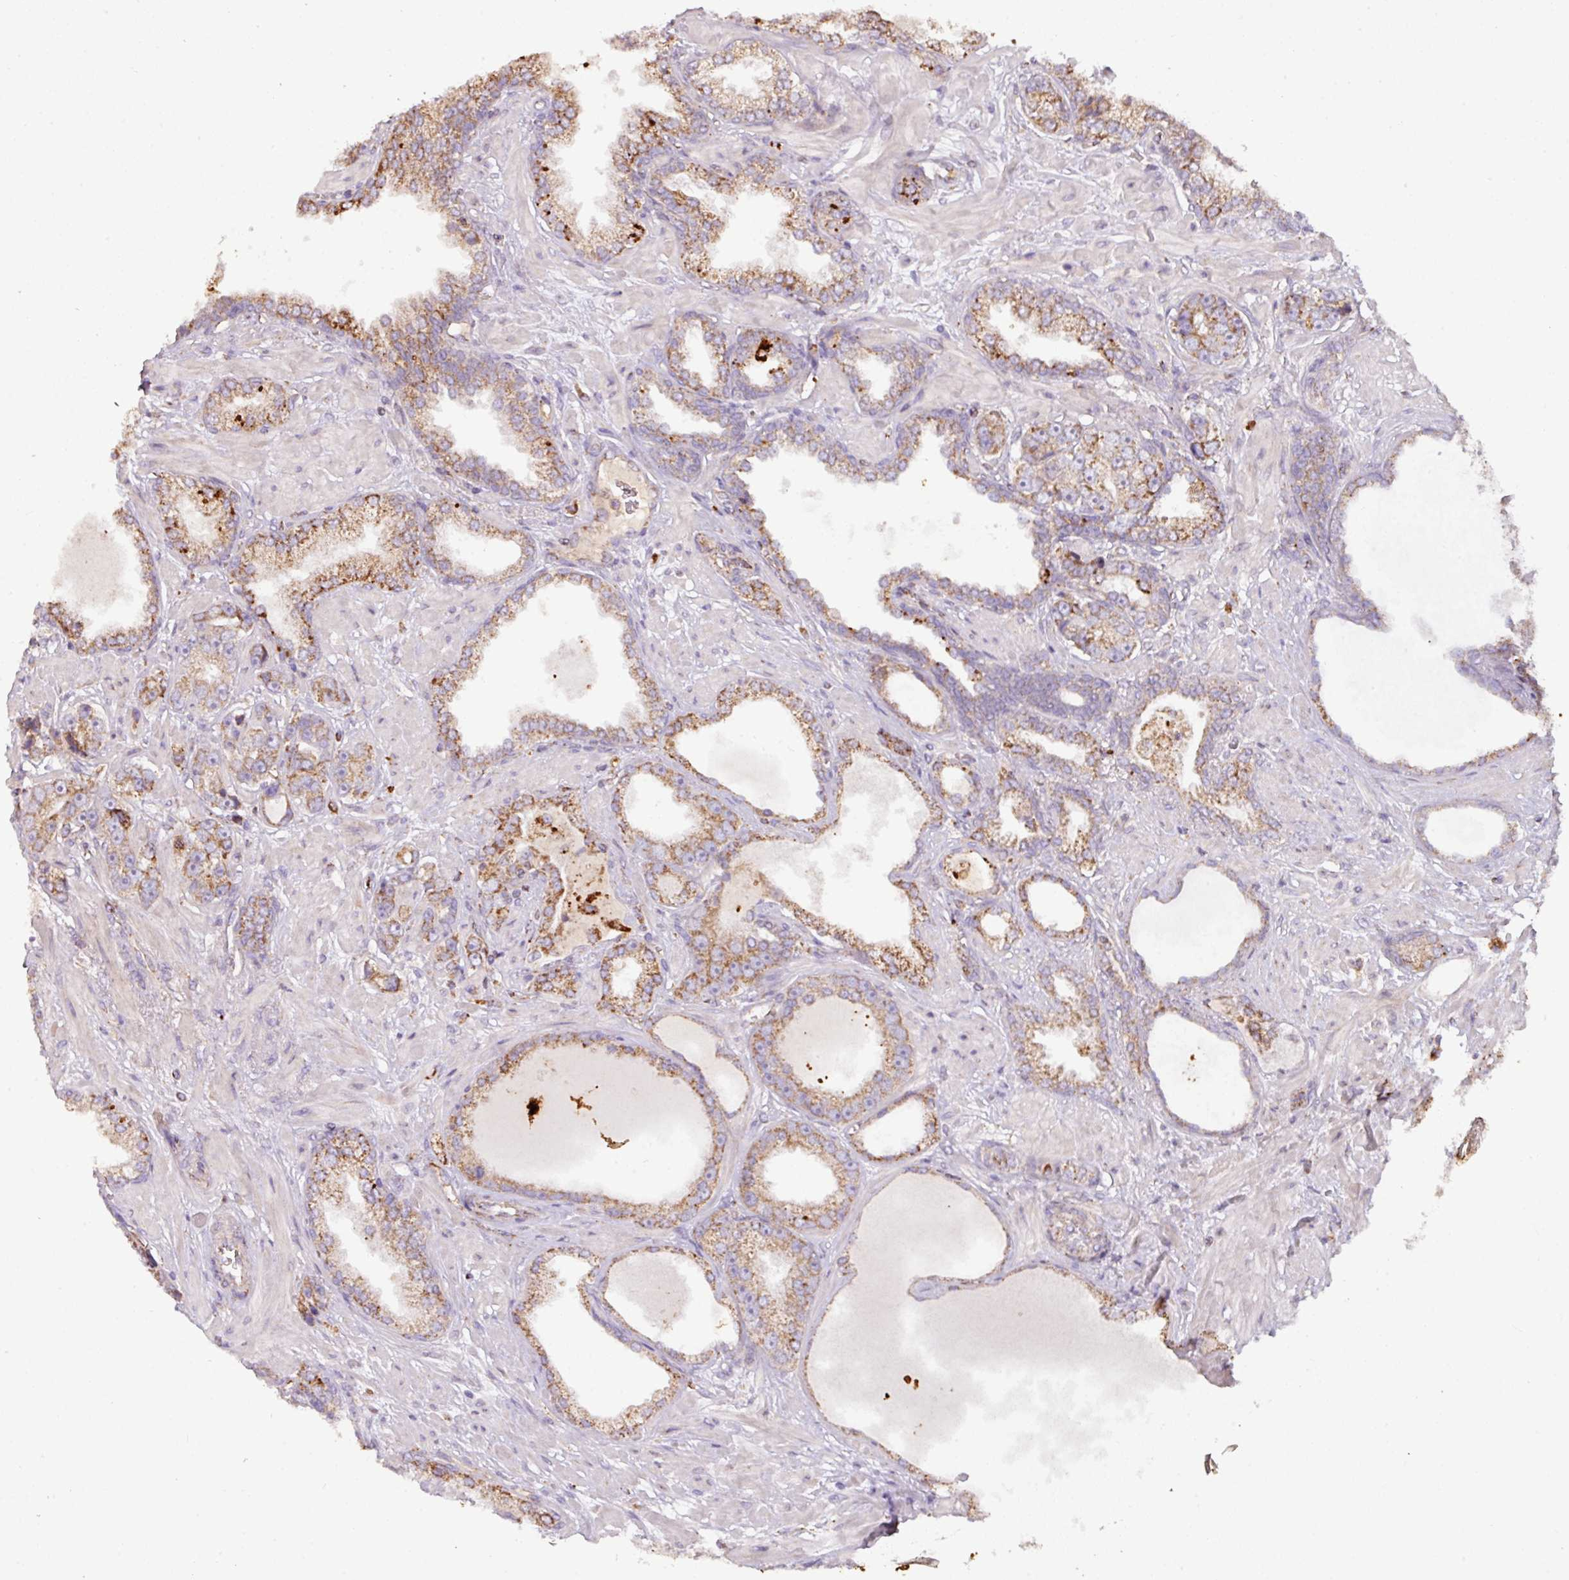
{"staining": {"intensity": "moderate", "quantity": ">75%", "location": "cytoplasmic/membranous"}, "tissue": "prostate cancer", "cell_type": "Tumor cells", "image_type": "cancer", "snomed": [{"axis": "morphology", "description": "Adenocarcinoma, High grade"}, {"axis": "topography", "description": "Prostate"}], "caption": "Prostate cancer (high-grade adenocarcinoma) stained with a protein marker reveals moderate staining in tumor cells.", "gene": "SQOR", "patient": {"sex": "male", "age": 71}}